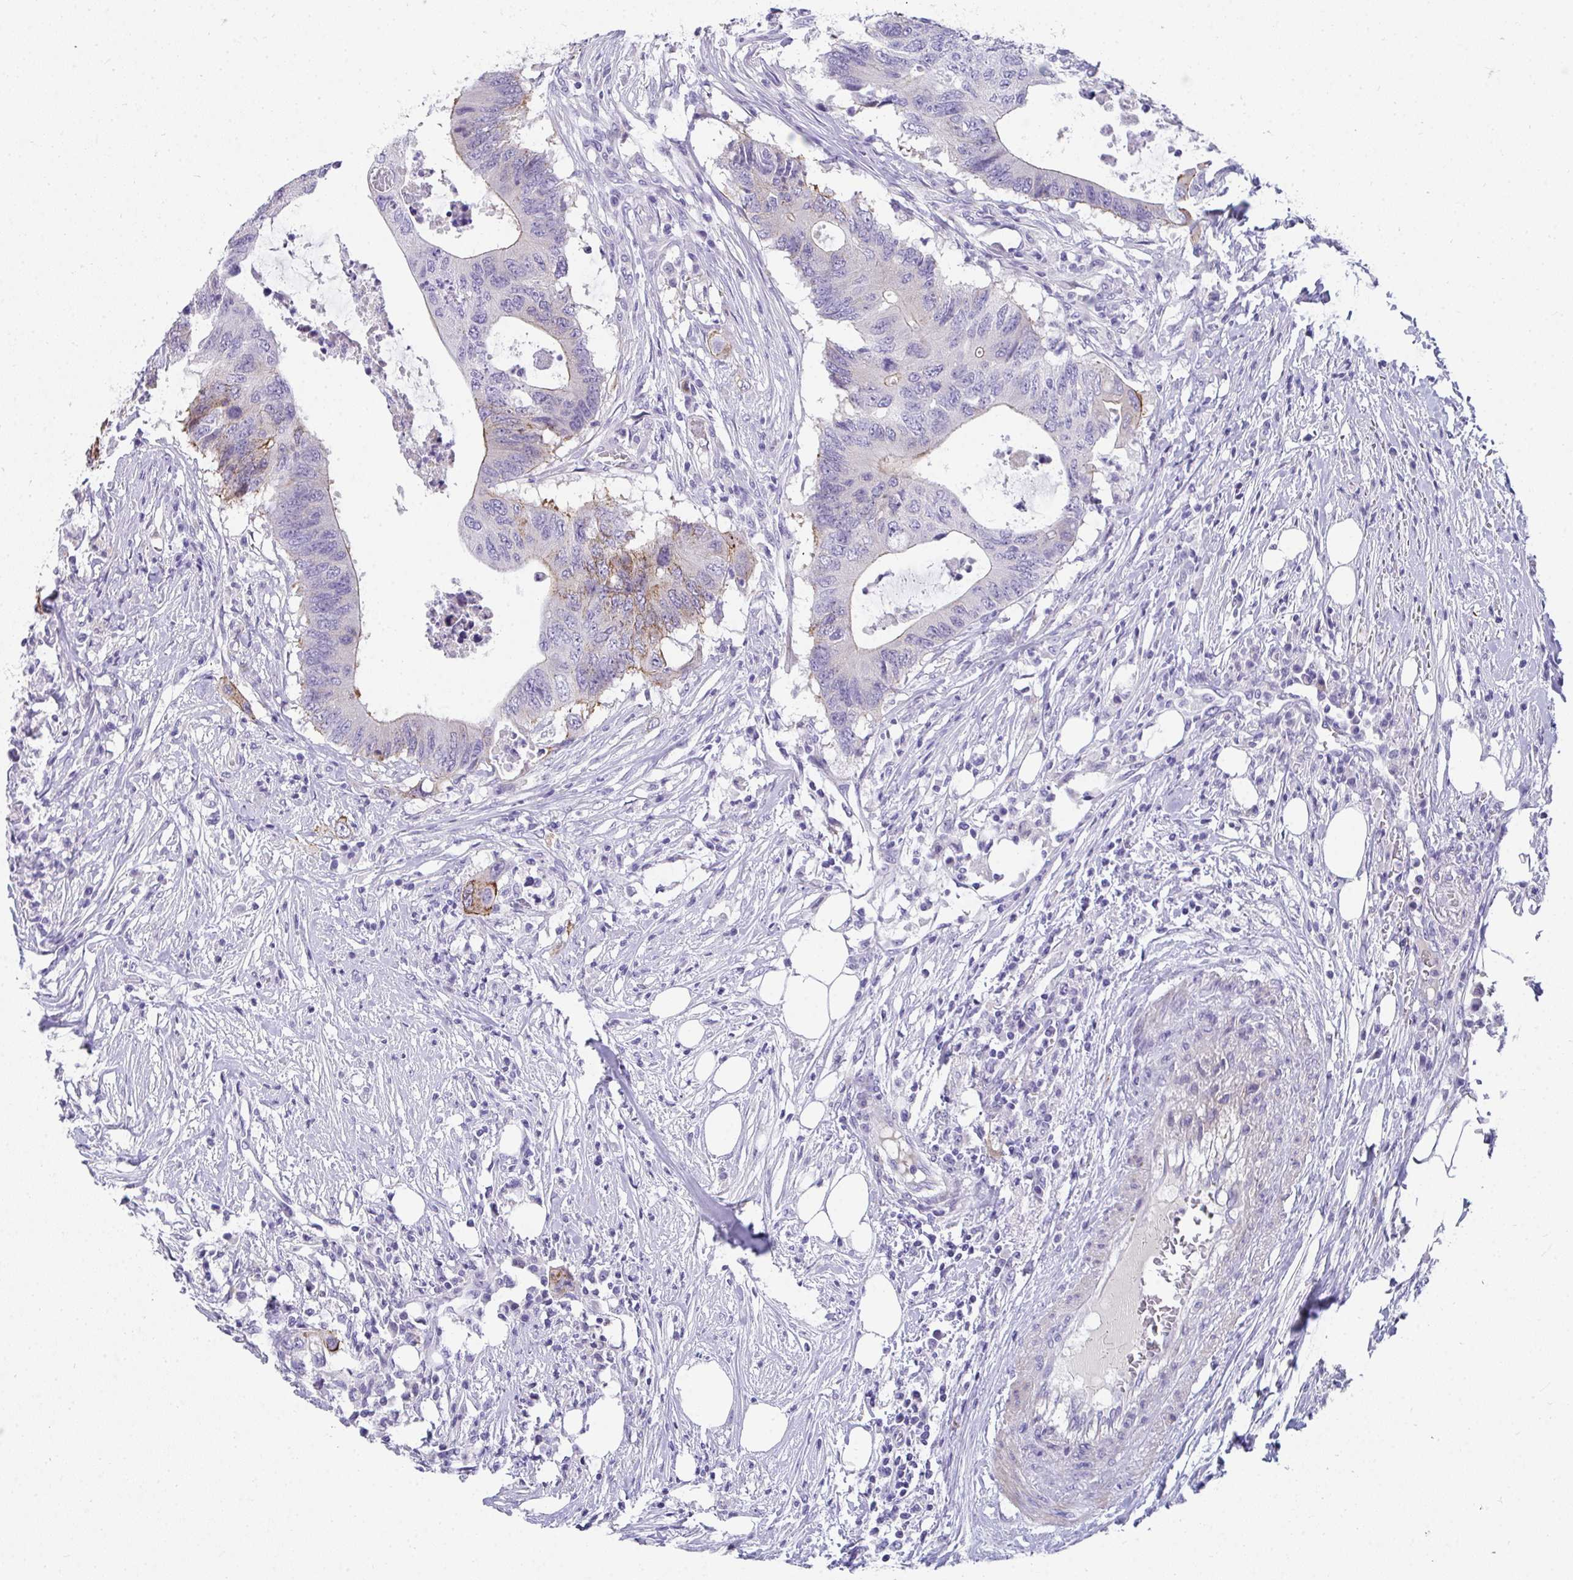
{"staining": {"intensity": "weak", "quantity": "<25%", "location": "cytoplasmic/membranous"}, "tissue": "colorectal cancer", "cell_type": "Tumor cells", "image_type": "cancer", "snomed": [{"axis": "morphology", "description": "Adenocarcinoma, NOS"}, {"axis": "topography", "description": "Colon"}], "caption": "IHC histopathology image of neoplastic tissue: human colorectal cancer stained with DAB (3,3'-diaminobenzidine) shows no significant protein positivity in tumor cells.", "gene": "AK5", "patient": {"sex": "male", "age": 71}}